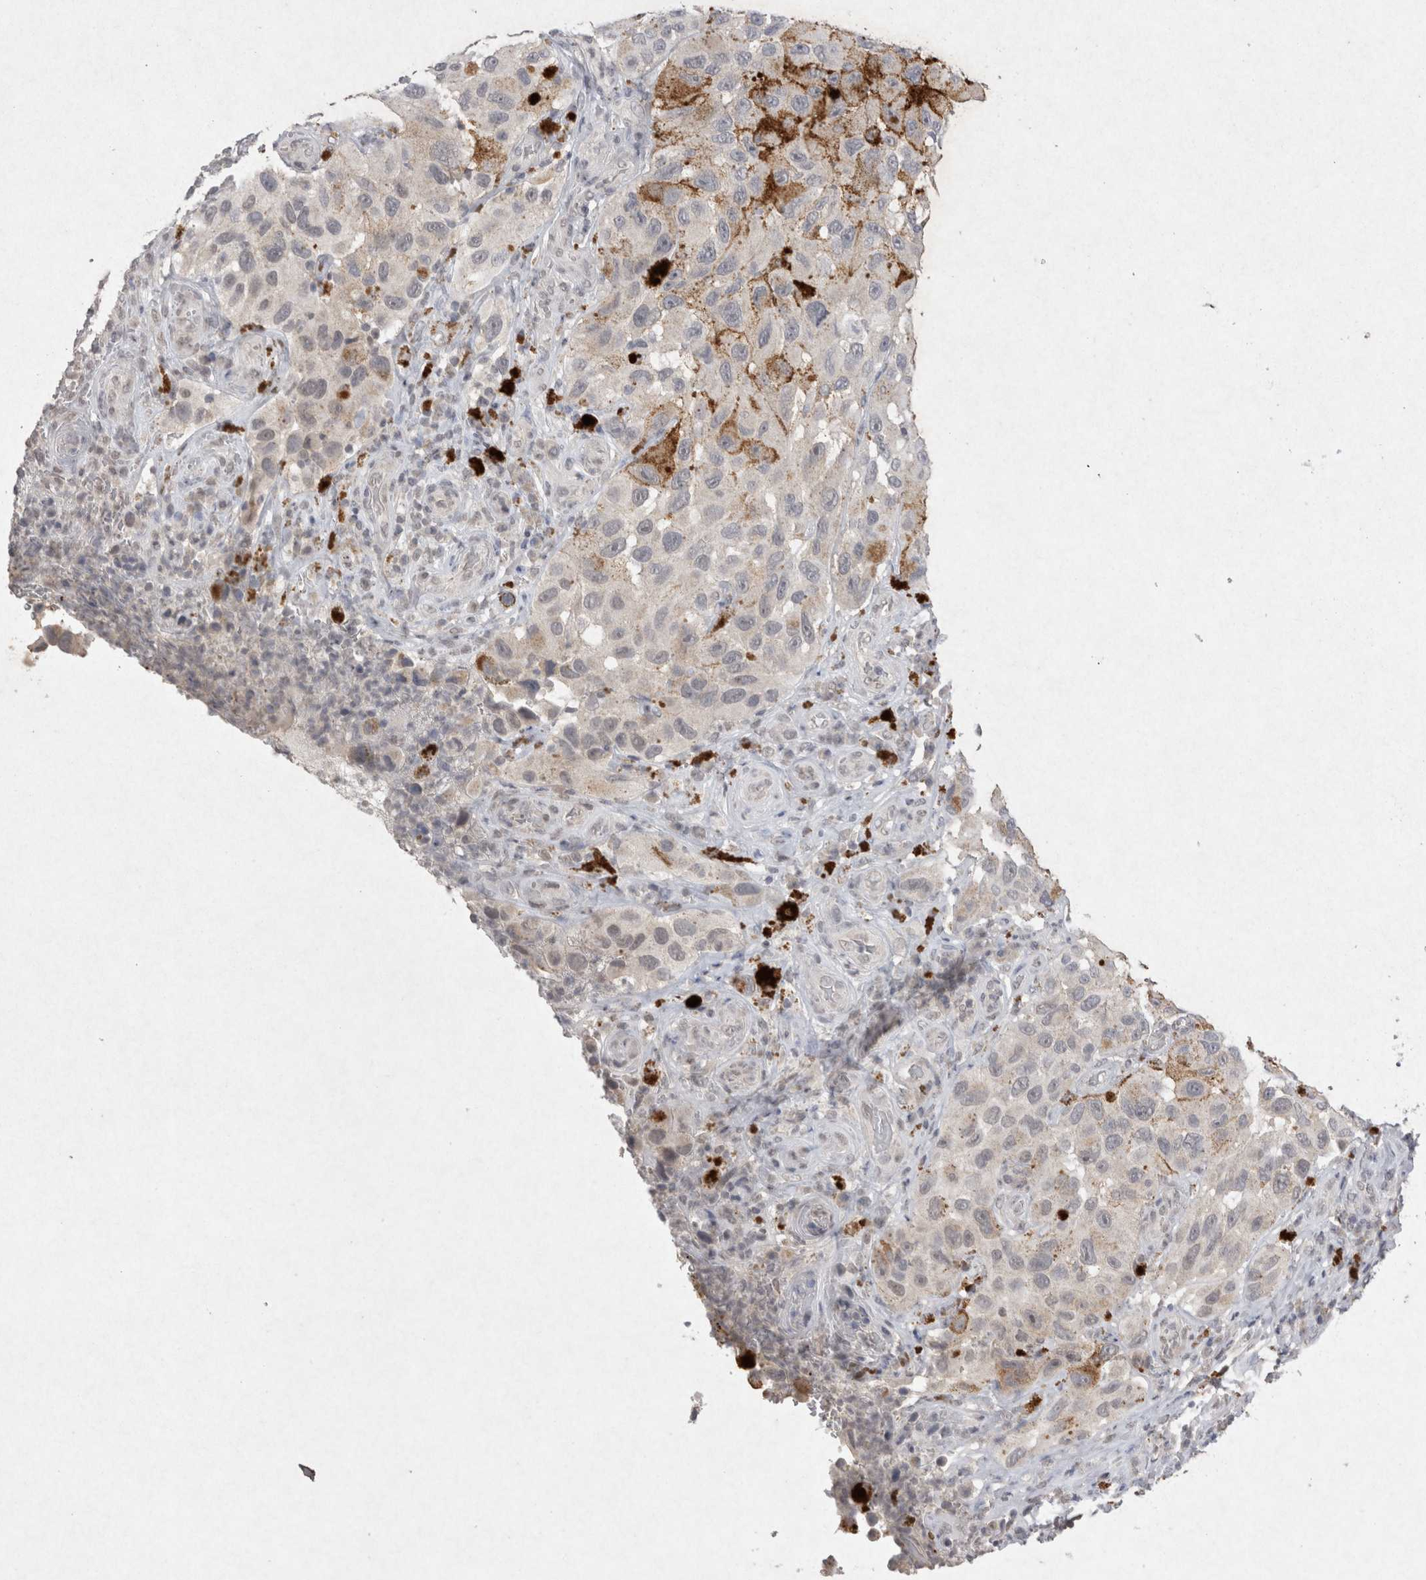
{"staining": {"intensity": "negative", "quantity": "none", "location": "none"}, "tissue": "melanoma", "cell_type": "Tumor cells", "image_type": "cancer", "snomed": [{"axis": "morphology", "description": "Malignant melanoma, NOS"}, {"axis": "topography", "description": "Skin"}], "caption": "Immunohistochemistry micrograph of neoplastic tissue: melanoma stained with DAB (3,3'-diaminobenzidine) displays no significant protein positivity in tumor cells.", "gene": "LYVE1", "patient": {"sex": "female", "age": 73}}